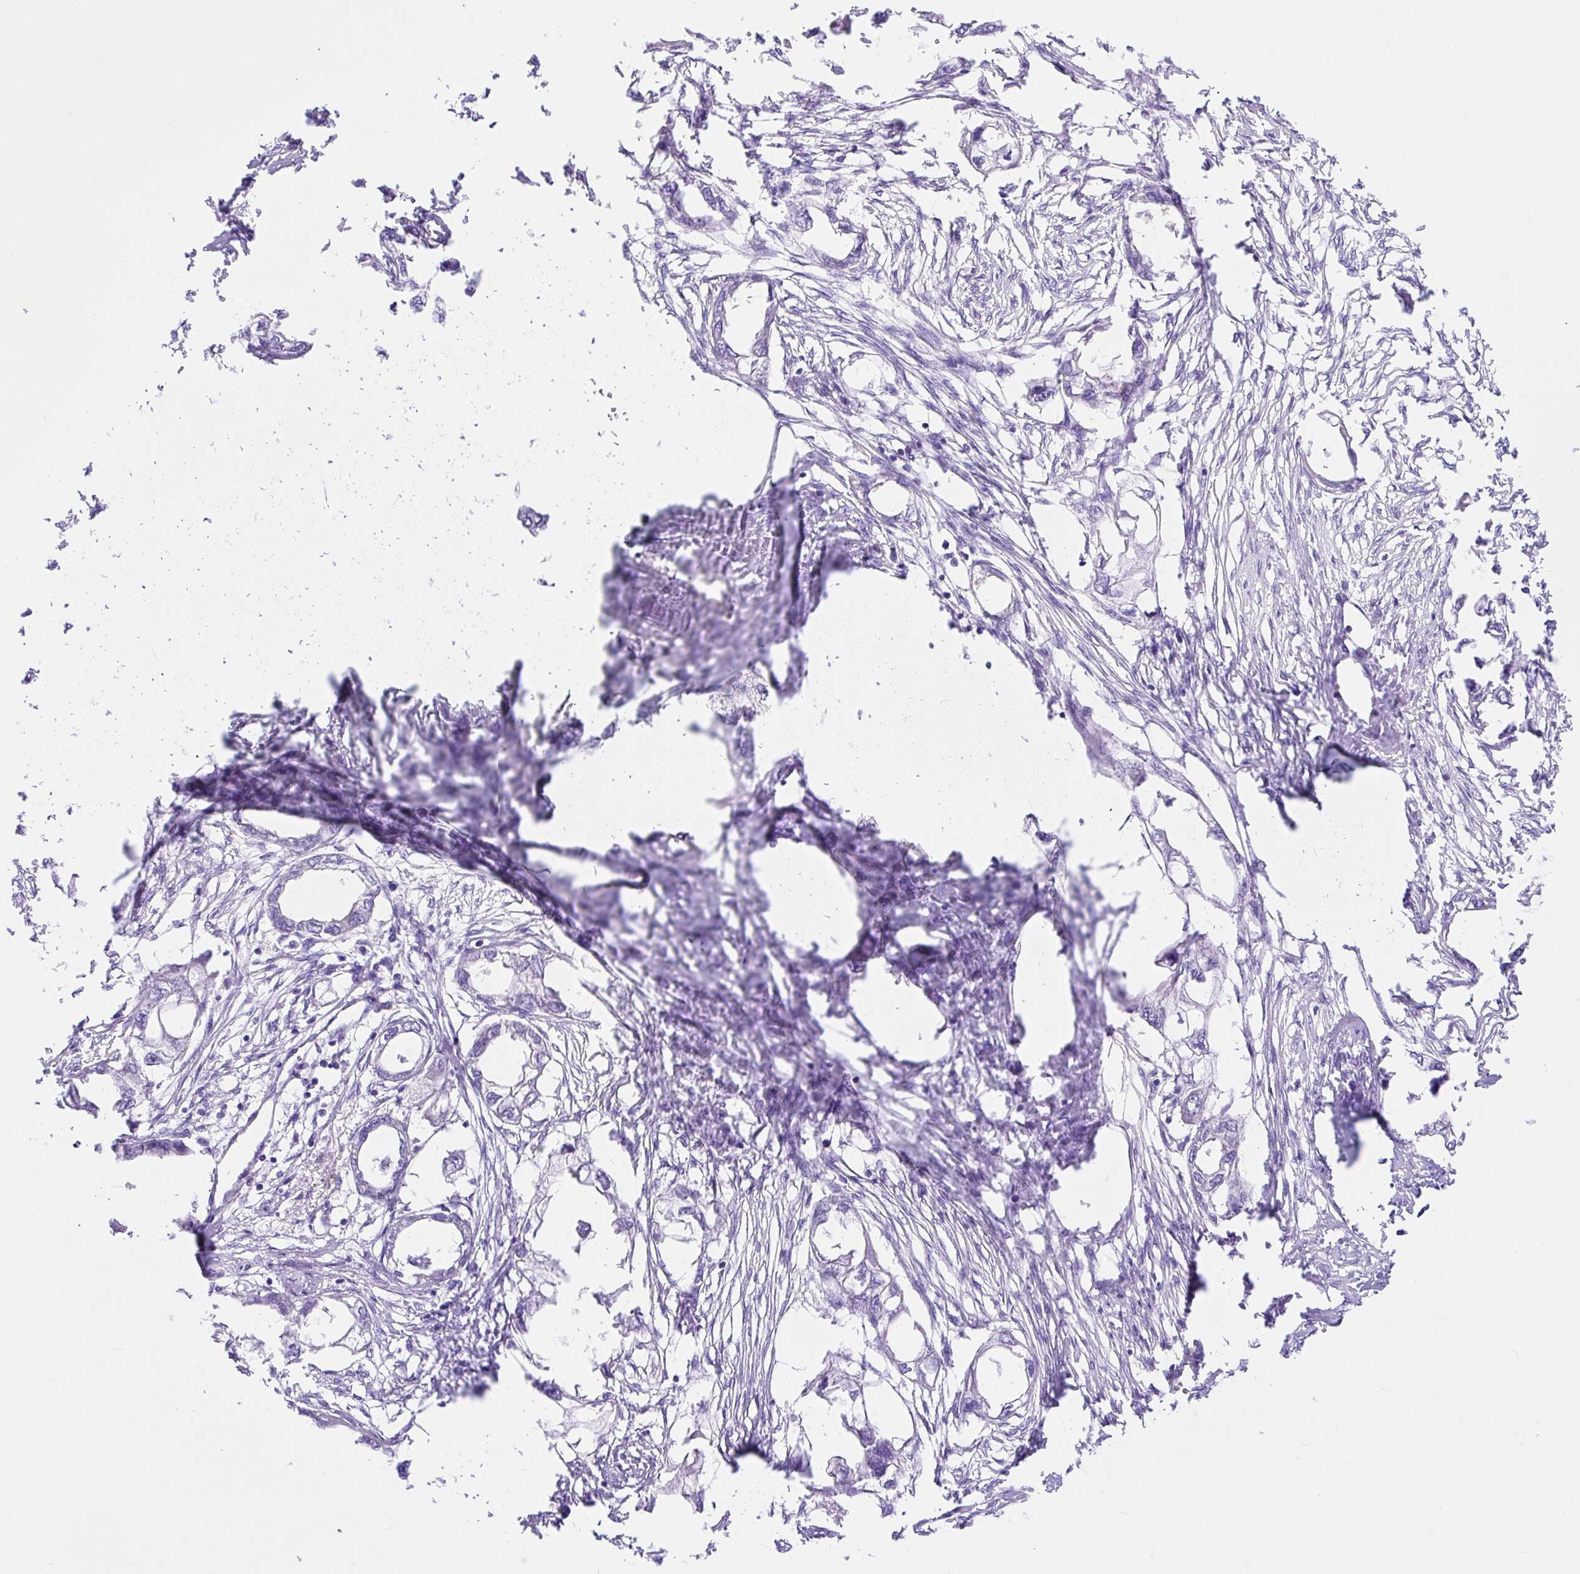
{"staining": {"intensity": "negative", "quantity": "none", "location": "none"}, "tissue": "endometrial cancer", "cell_type": "Tumor cells", "image_type": "cancer", "snomed": [{"axis": "morphology", "description": "Adenocarcinoma, NOS"}, {"axis": "morphology", "description": "Adenocarcinoma, metastatic, NOS"}, {"axis": "topography", "description": "Adipose tissue"}, {"axis": "topography", "description": "Endometrium"}], "caption": "An IHC image of endometrial adenocarcinoma is shown. There is no staining in tumor cells of endometrial adenocarcinoma.", "gene": "HIP1R", "patient": {"sex": "female", "age": 67}}